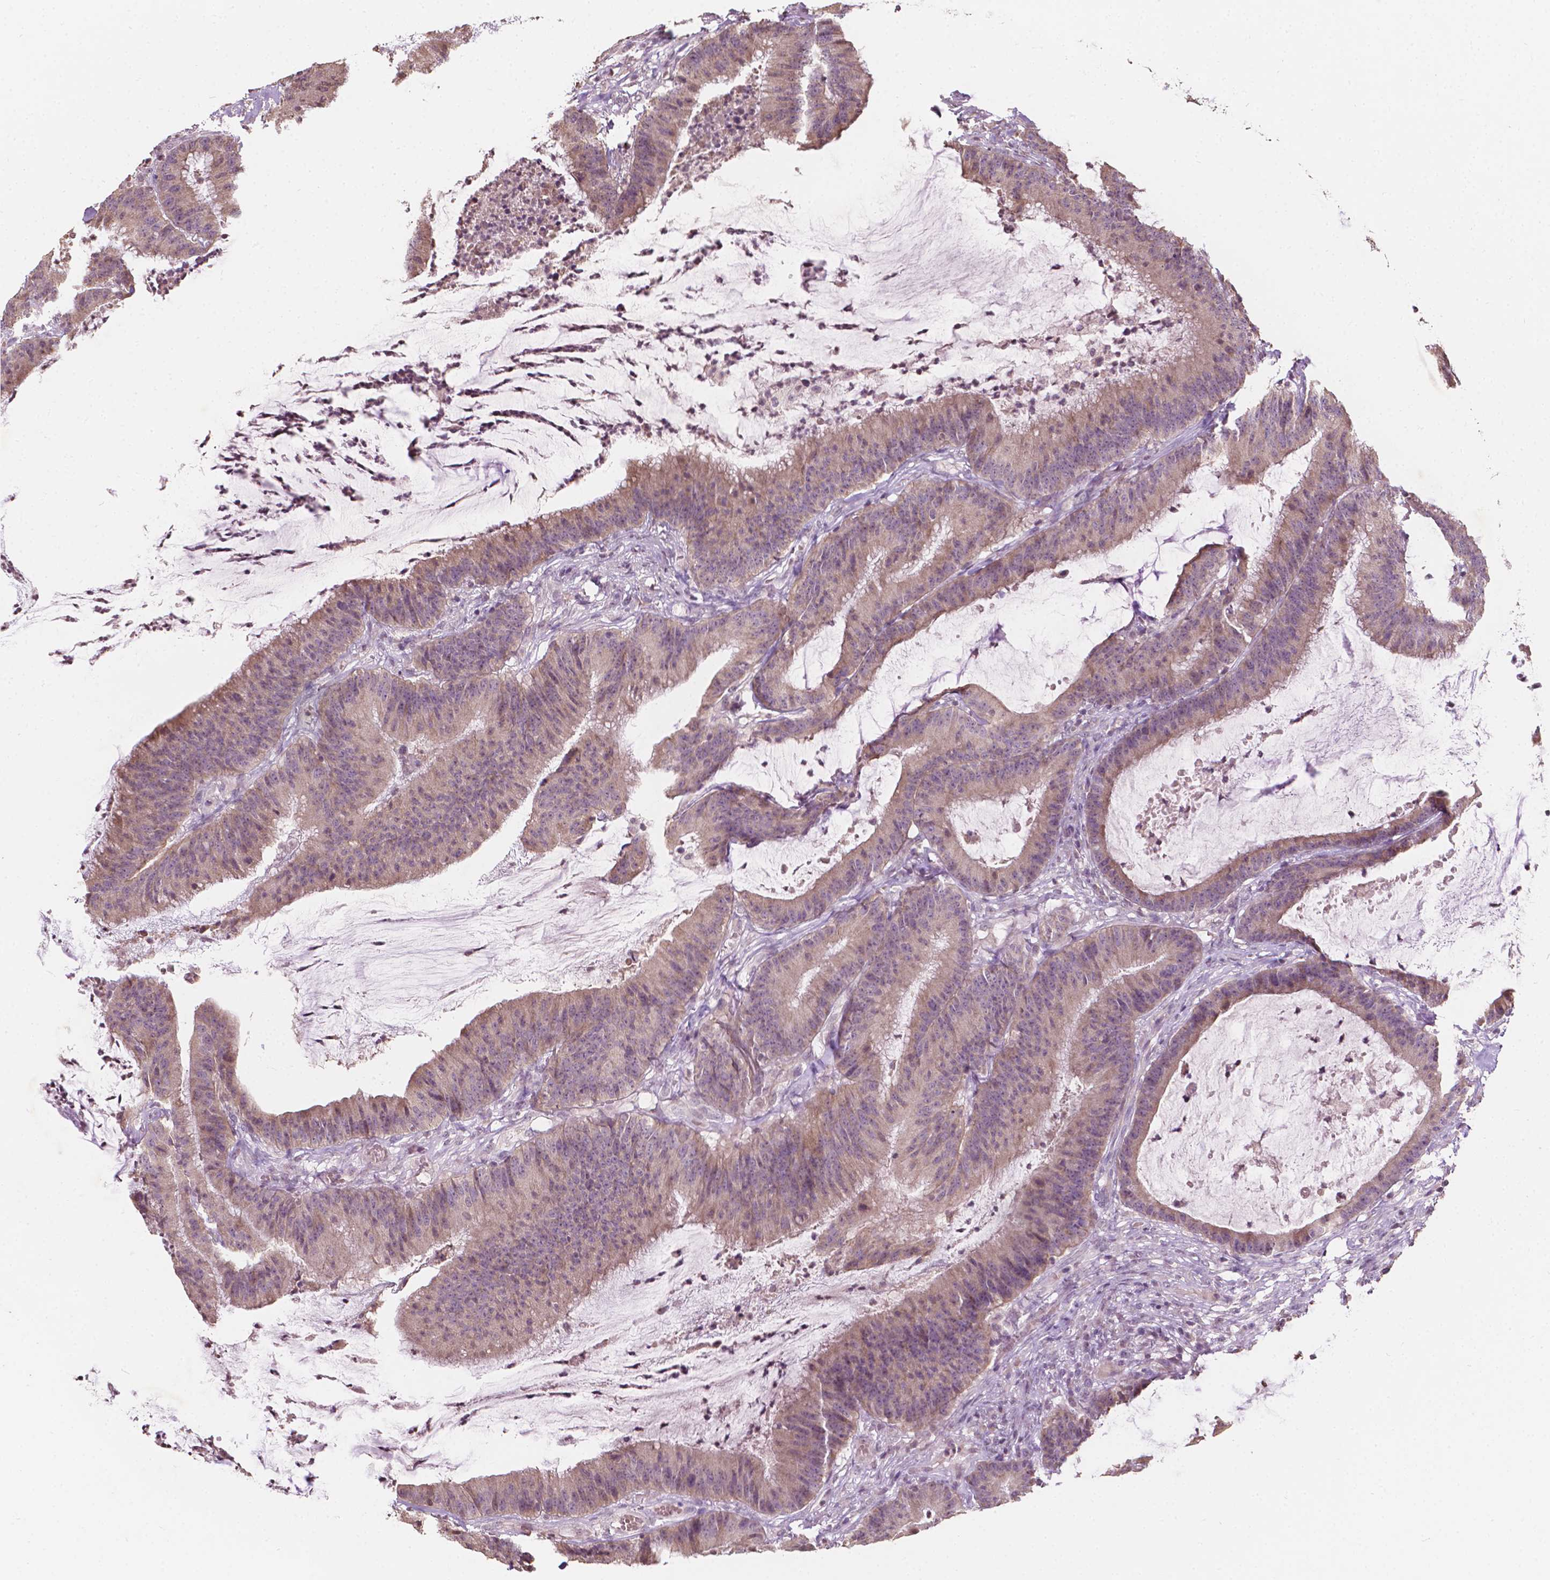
{"staining": {"intensity": "weak", "quantity": ">75%", "location": "cytoplasmic/membranous"}, "tissue": "colorectal cancer", "cell_type": "Tumor cells", "image_type": "cancer", "snomed": [{"axis": "morphology", "description": "Adenocarcinoma, NOS"}, {"axis": "topography", "description": "Colon"}], "caption": "Adenocarcinoma (colorectal) tissue shows weak cytoplasmic/membranous positivity in approximately >75% of tumor cells, visualized by immunohistochemistry. (Brightfield microscopy of DAB IHC at high magnification).", "gene": "NOS1AP", "patient": {"sex": "female", "age": 78}}